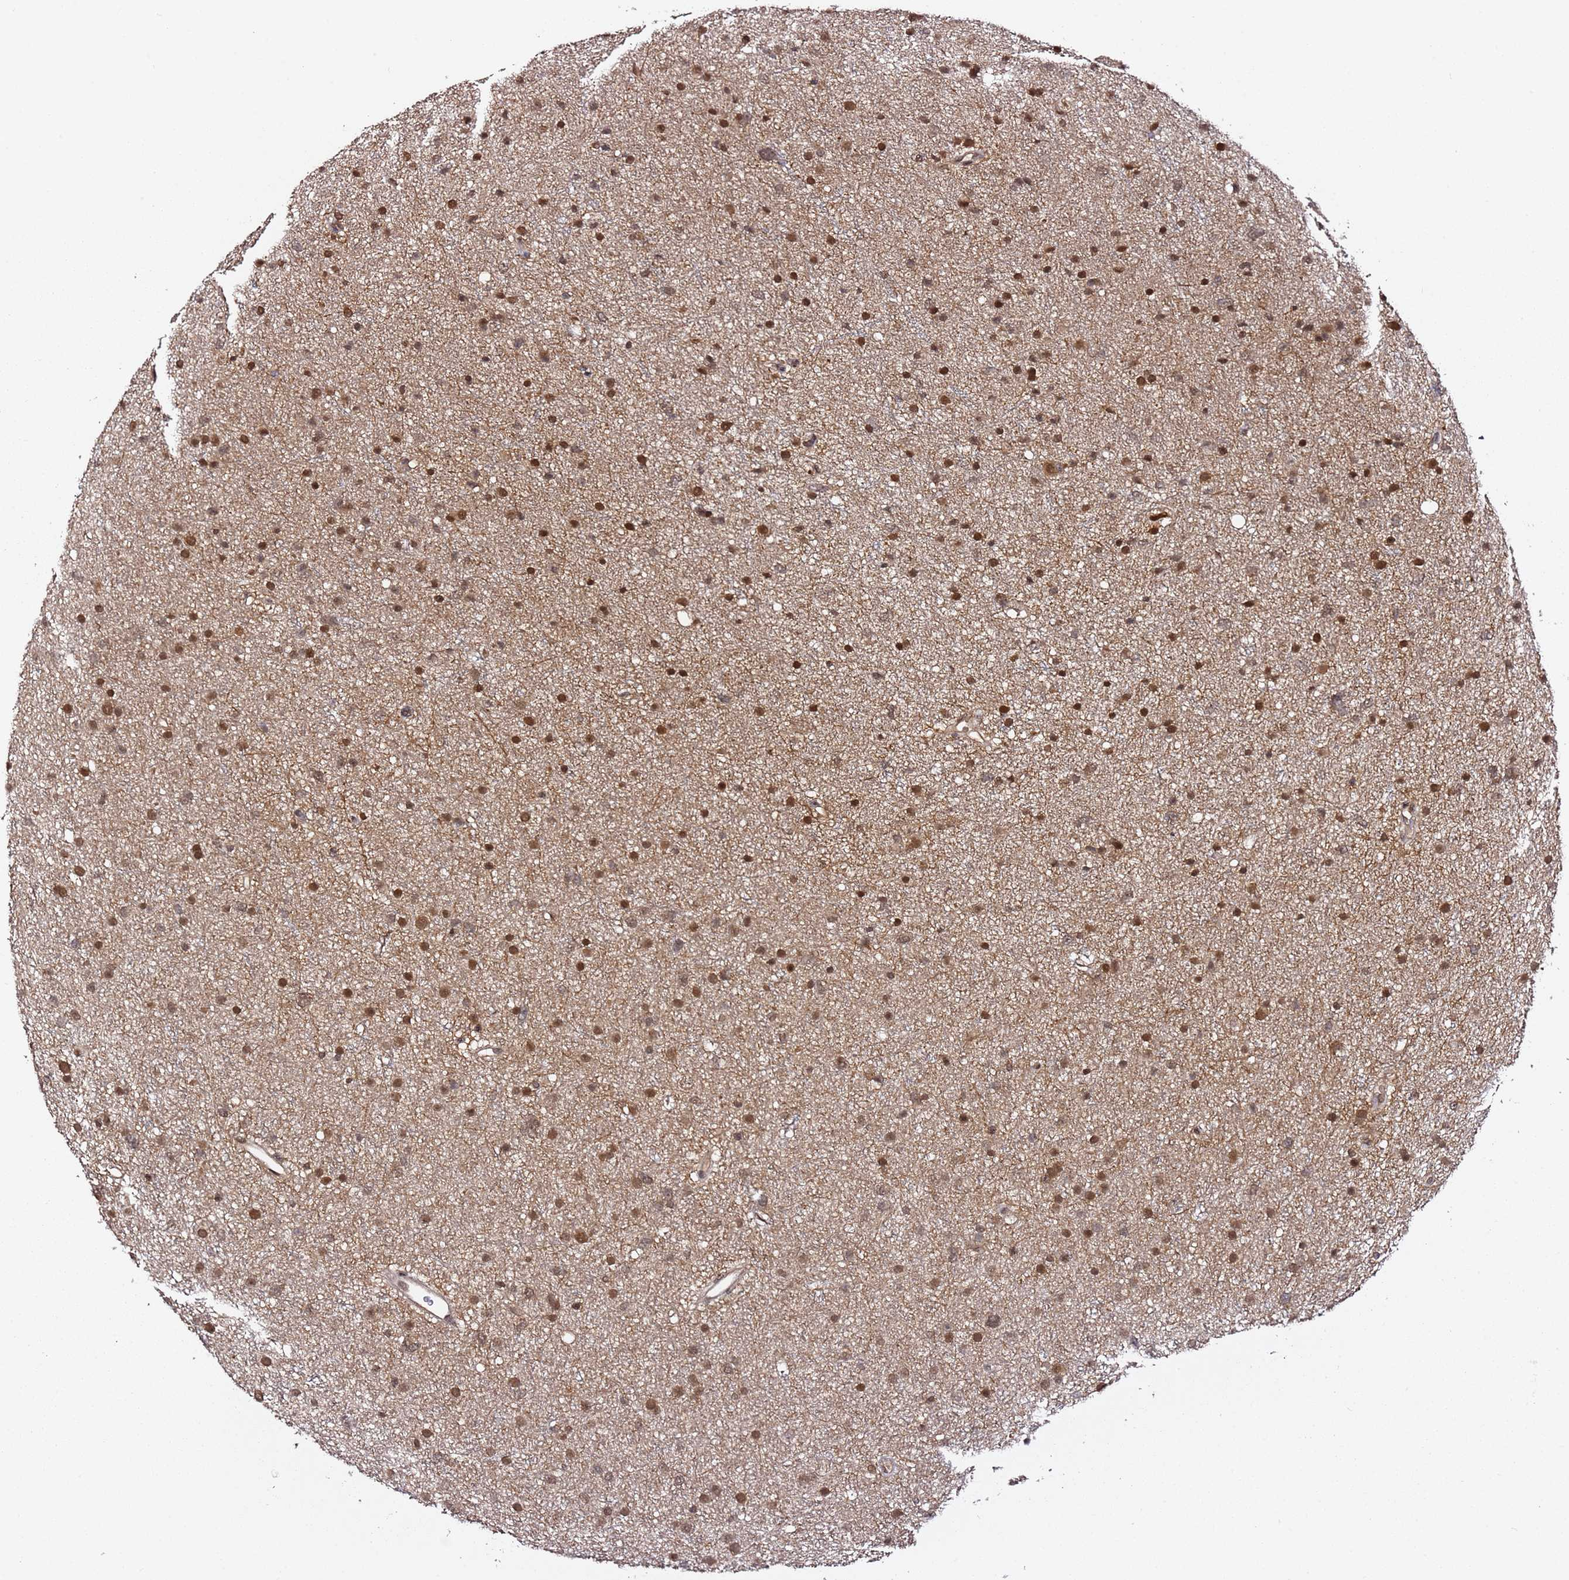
{"staining": {"intensity": "moderate", "quantity": ">75%", "location": "nuclear"}, "tissue": "glioma", "cell_type": "Tumor cells", "image_type": "cancer", "snomed": [{"axis": "morphology", "description": "Glioma, malignant, Low grade"}, {"axis": "topography", "description": "Cerebral cortex"}], "caption": "A high-resolution image shows immunohistochemistry (IHC) staining of glioma, which shows moderate nuclear expression in about >75% of tumor cells. The staining was performed using DAB to visualize the protein expression in brown, while the nuclei were stained in blue with hematoxylin (Magnification: 20x).", "gene": "RGS18", "patient": {"sex": "female", "age": 39}}